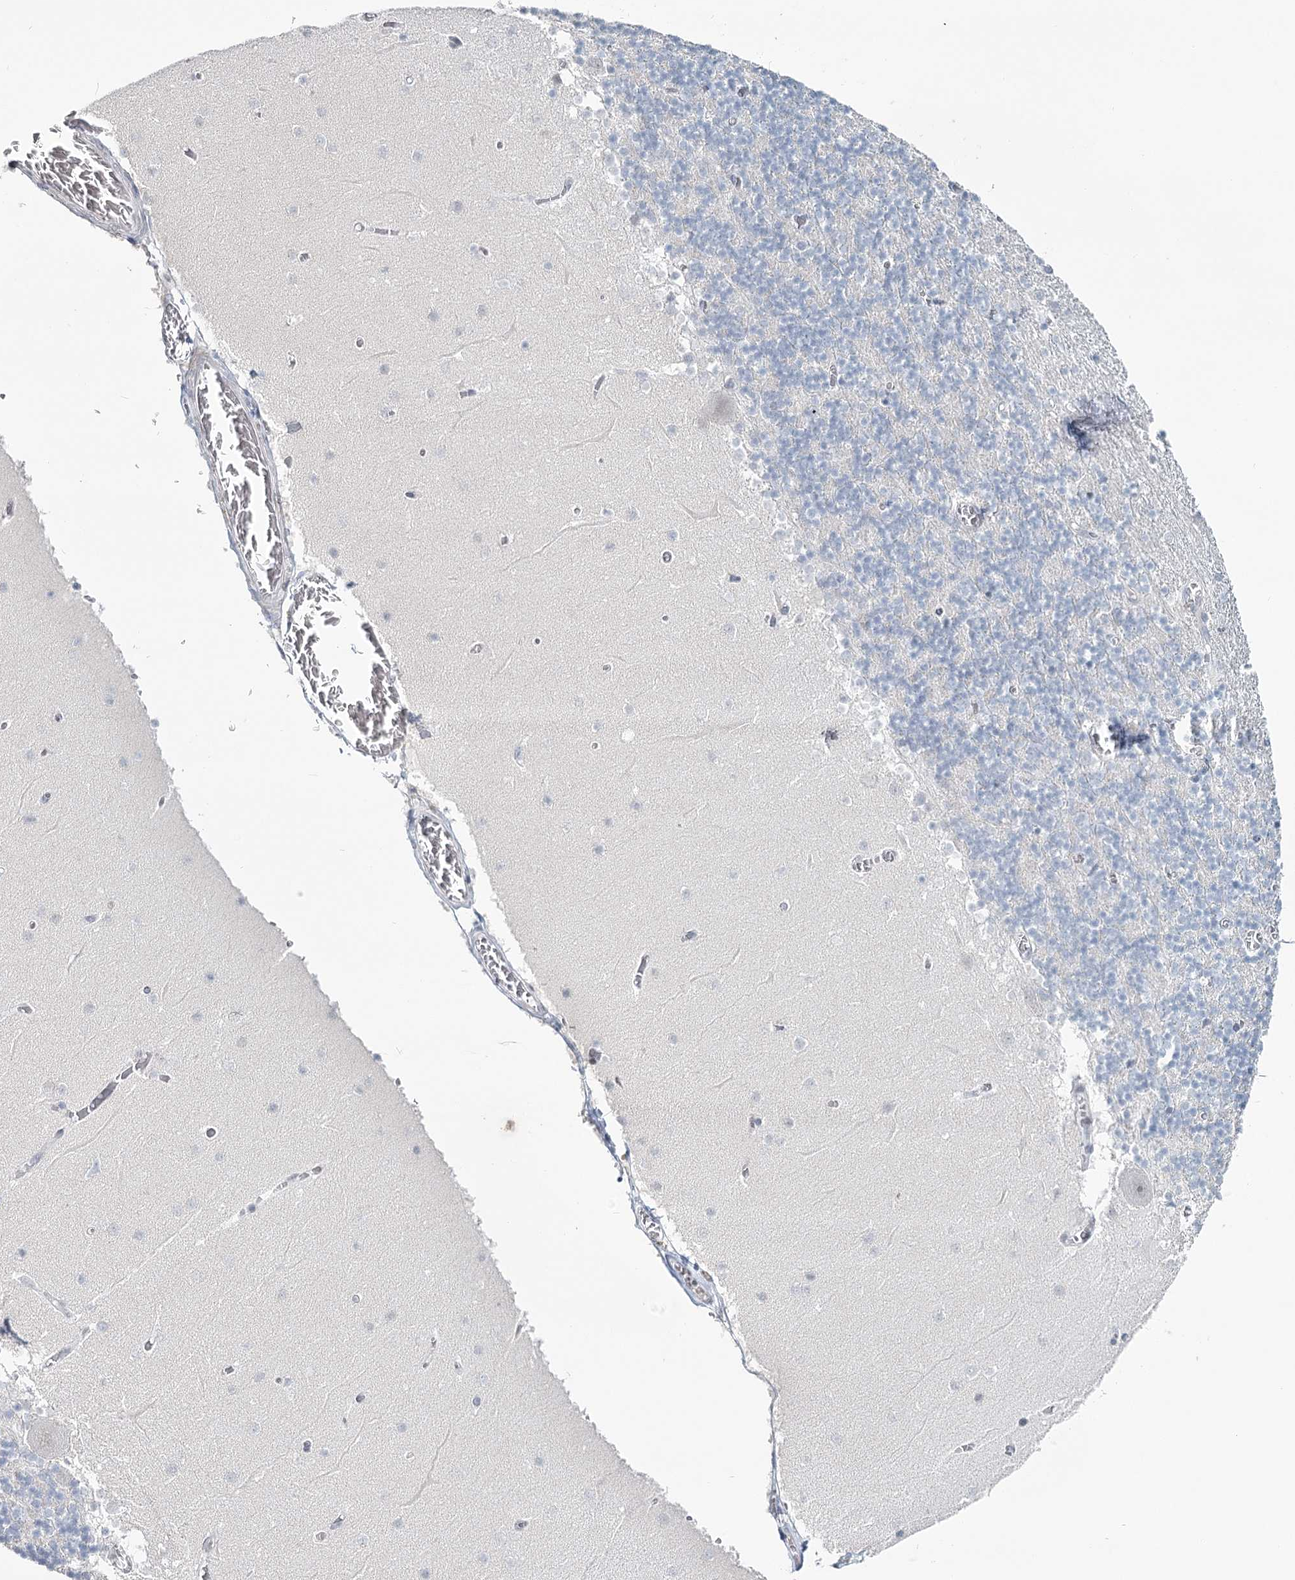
{"staining": {"intensity": "negative", "quantity": "none", "location": "none"}, "tissue": "cerebellum", "cell_type": "Cells in granular layer", "image_type": "normal", "snomed": [{"axis": "morphology", "description": "Normal tissue, NOS"}, {"axis": "topography", "description": "Cerebellum"}], "caption": "An immunohistochemistry (IHC) photomicrograph of benign cerebellum is shown. There is no staining in cells in granular layer of cerebellum.", "gene": "TMEM70", "patient": {"sex": "female", "age": 28}}